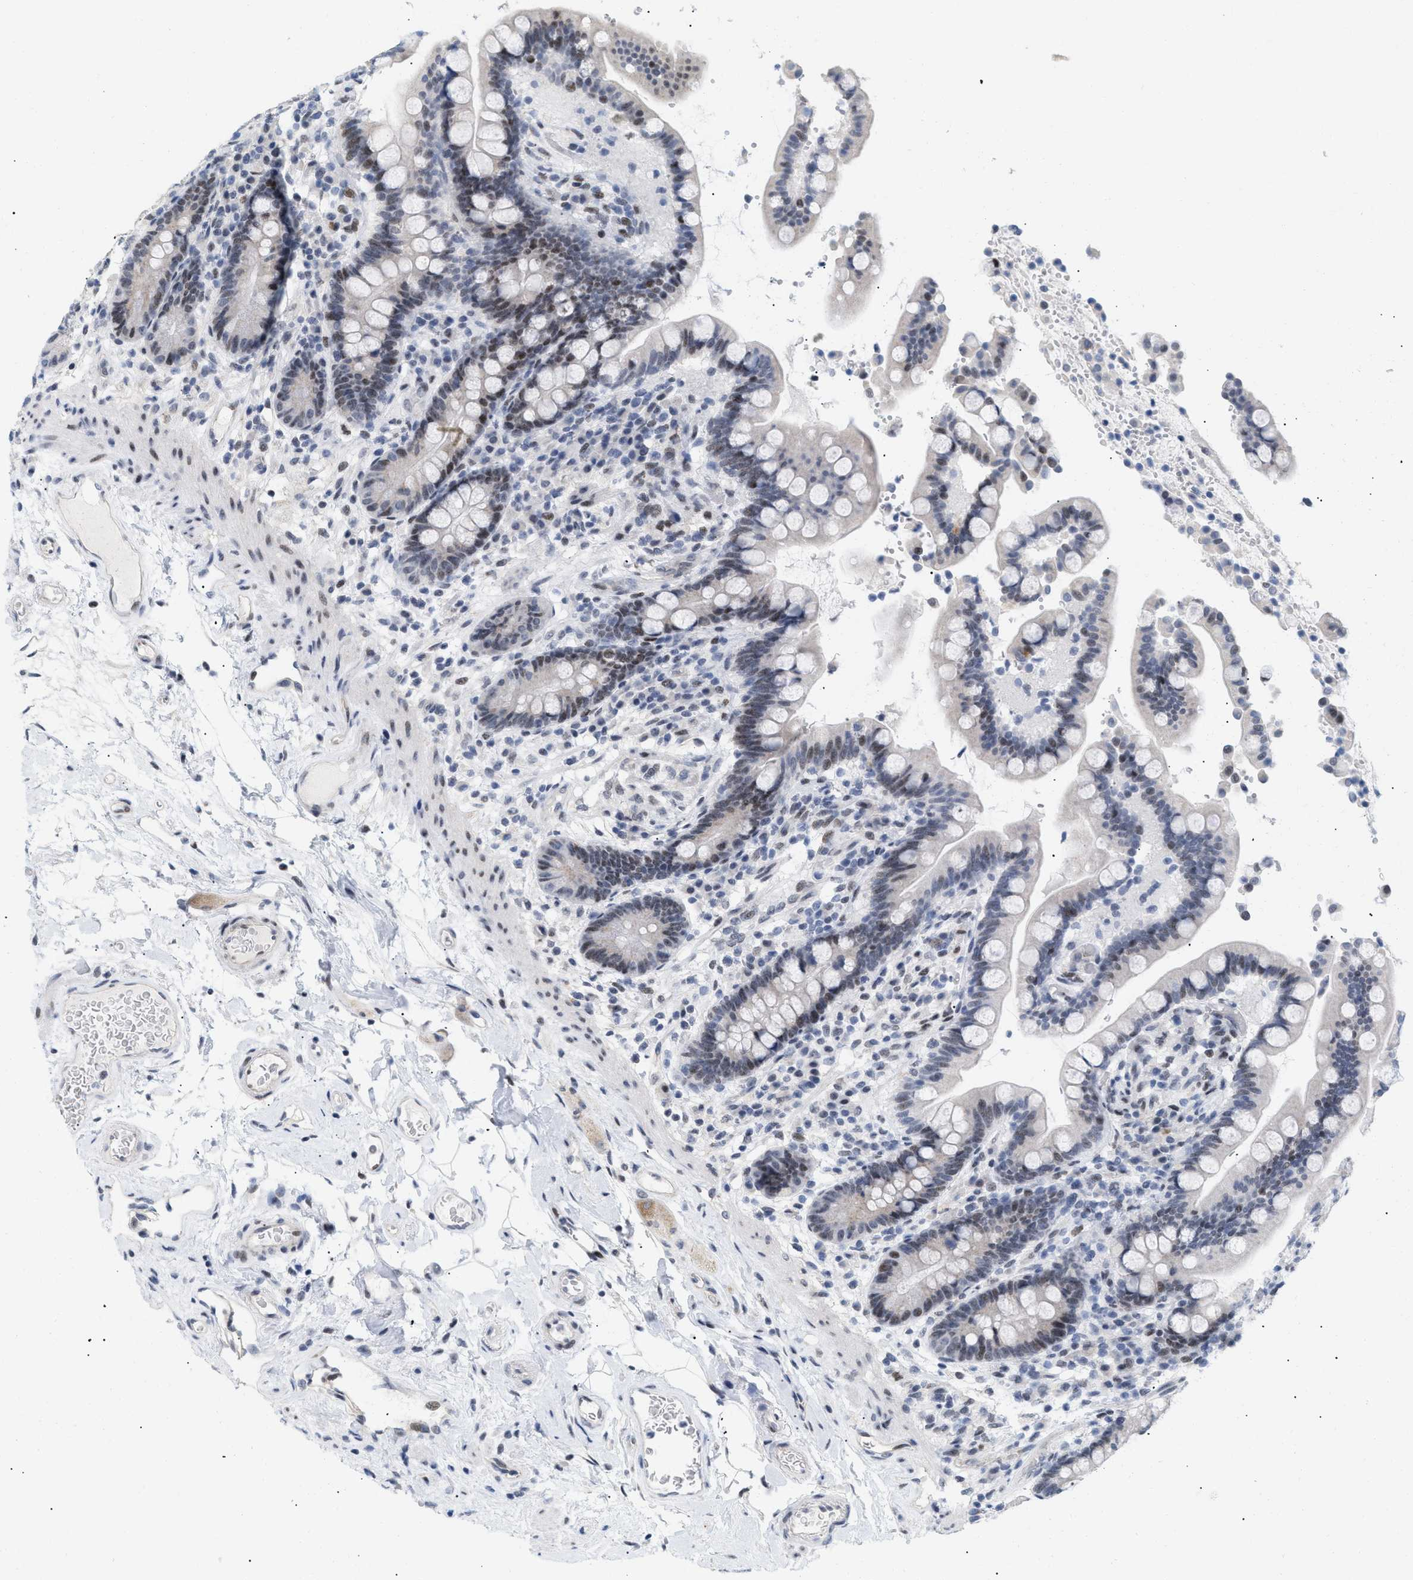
{"staining": {"intensity": "weak", "quantity": "25%-75%", "location": "nuclear"}, "tissue": "colon", "cell_type": "Endothelial cells", "image_type": "normal", "snomed": [{"axis": "morphology", "description": "Normal tissue, NOS"}, {"axis": "topography", "description": "Colon"}], "caption": "A low amount of weak nuclear expression is identified in approximately 25%-75% of endothelial cells in unremarkable colon.", "gene": "PPARD", "patient": {"sex": "male", "age": 73}}